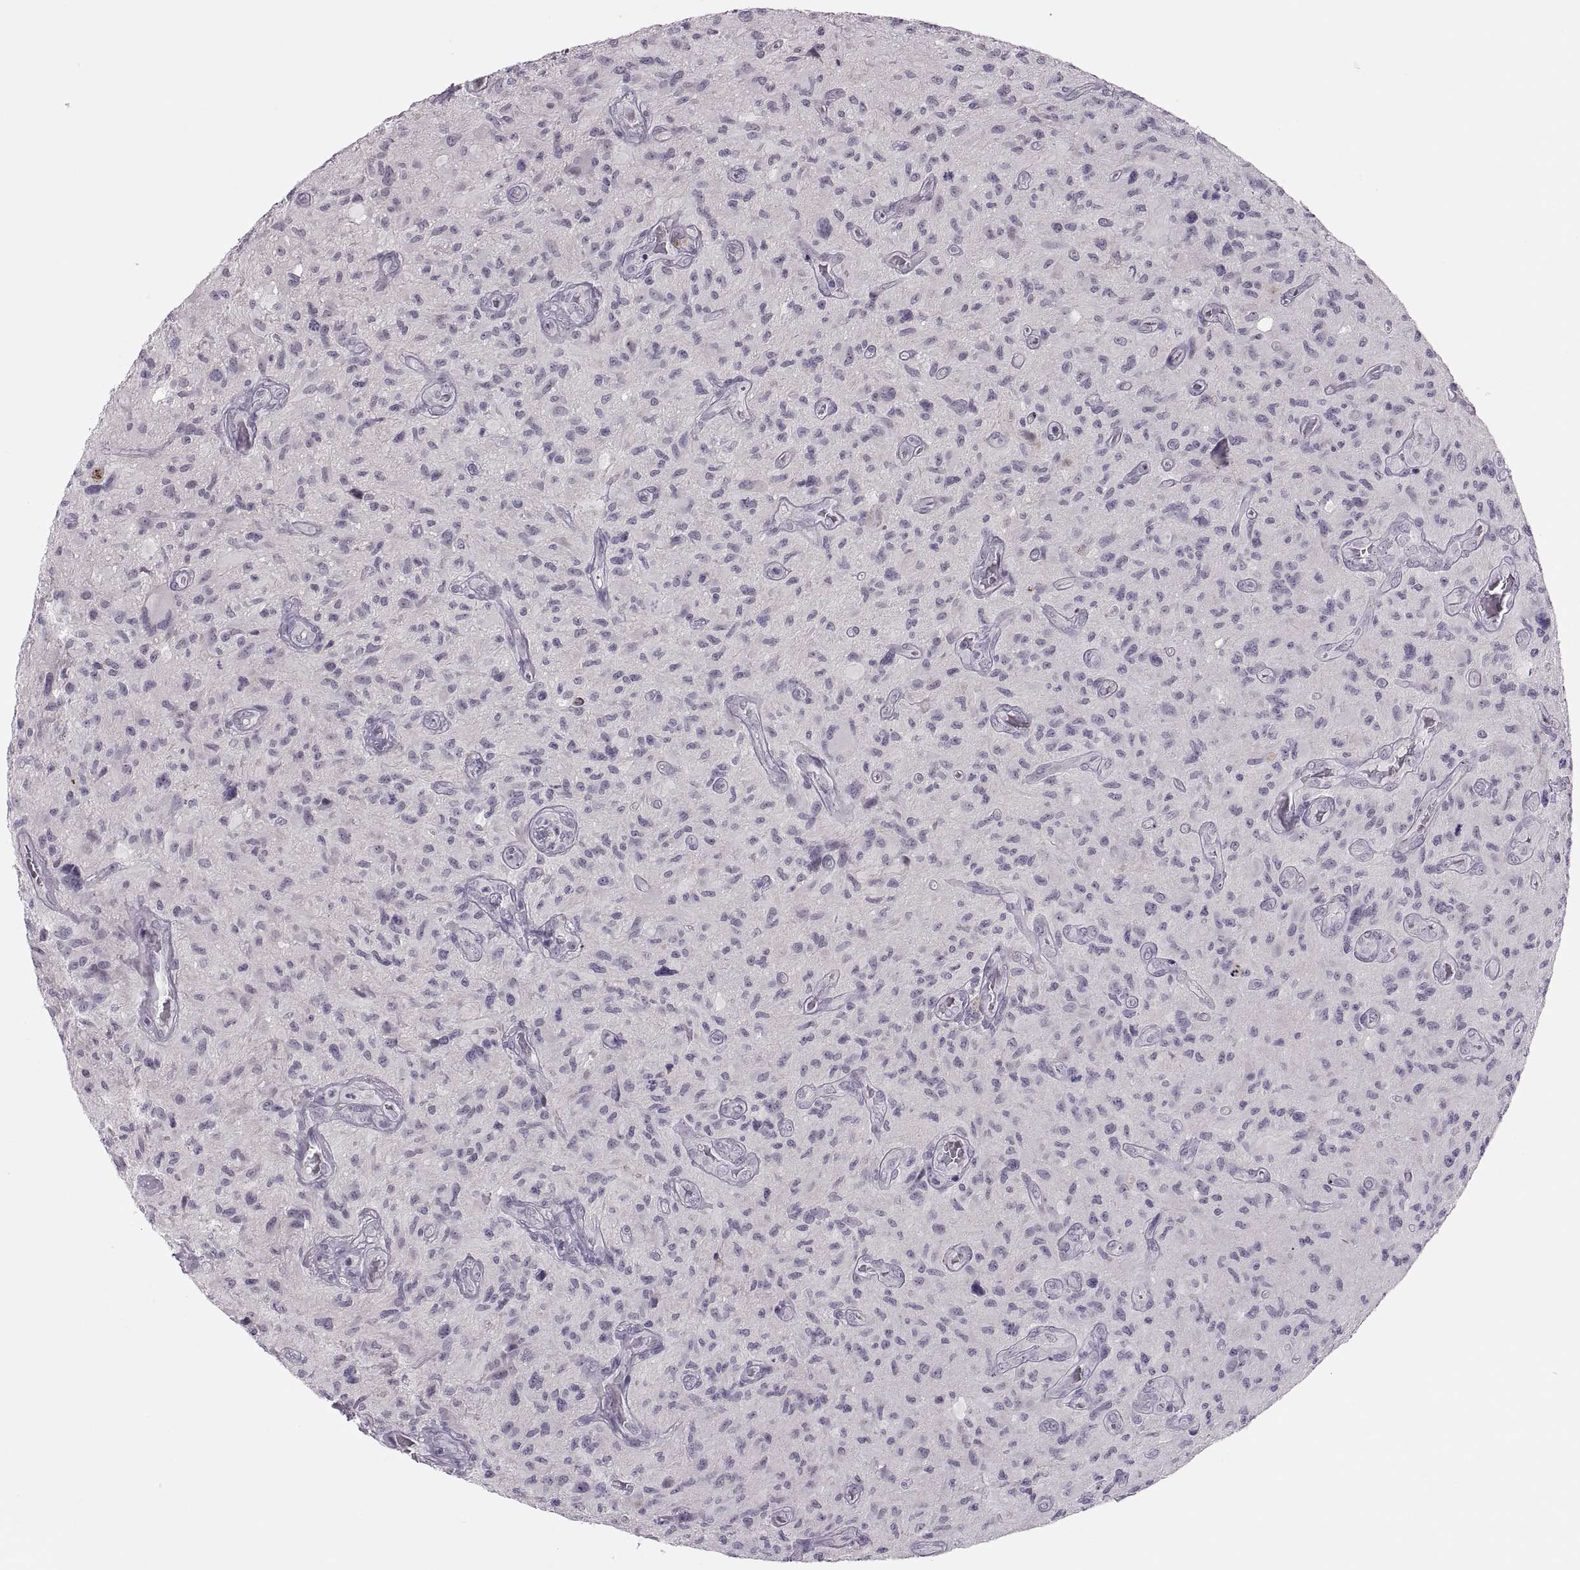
{"staining": {"intensity": "negative", "quantity": "none", "location": "none"}, "tissue": "glioma", "cell_type": "Tumor cells", "image_type": "cancer", "snomed": [{"axis": "morphology", "description": "Glioma, malignant, NOS"}, {"axis": "morphology", "description": "Glioma, malignant, High grade"}, {"axis": "topography", "description": "Brain"}], "caption": "Immunohistochemistry (IHC) of human glioma reveals no staining in tumor cells.", "gene": "CHCT1", "patient": {"sex": "female", "age": 71}}